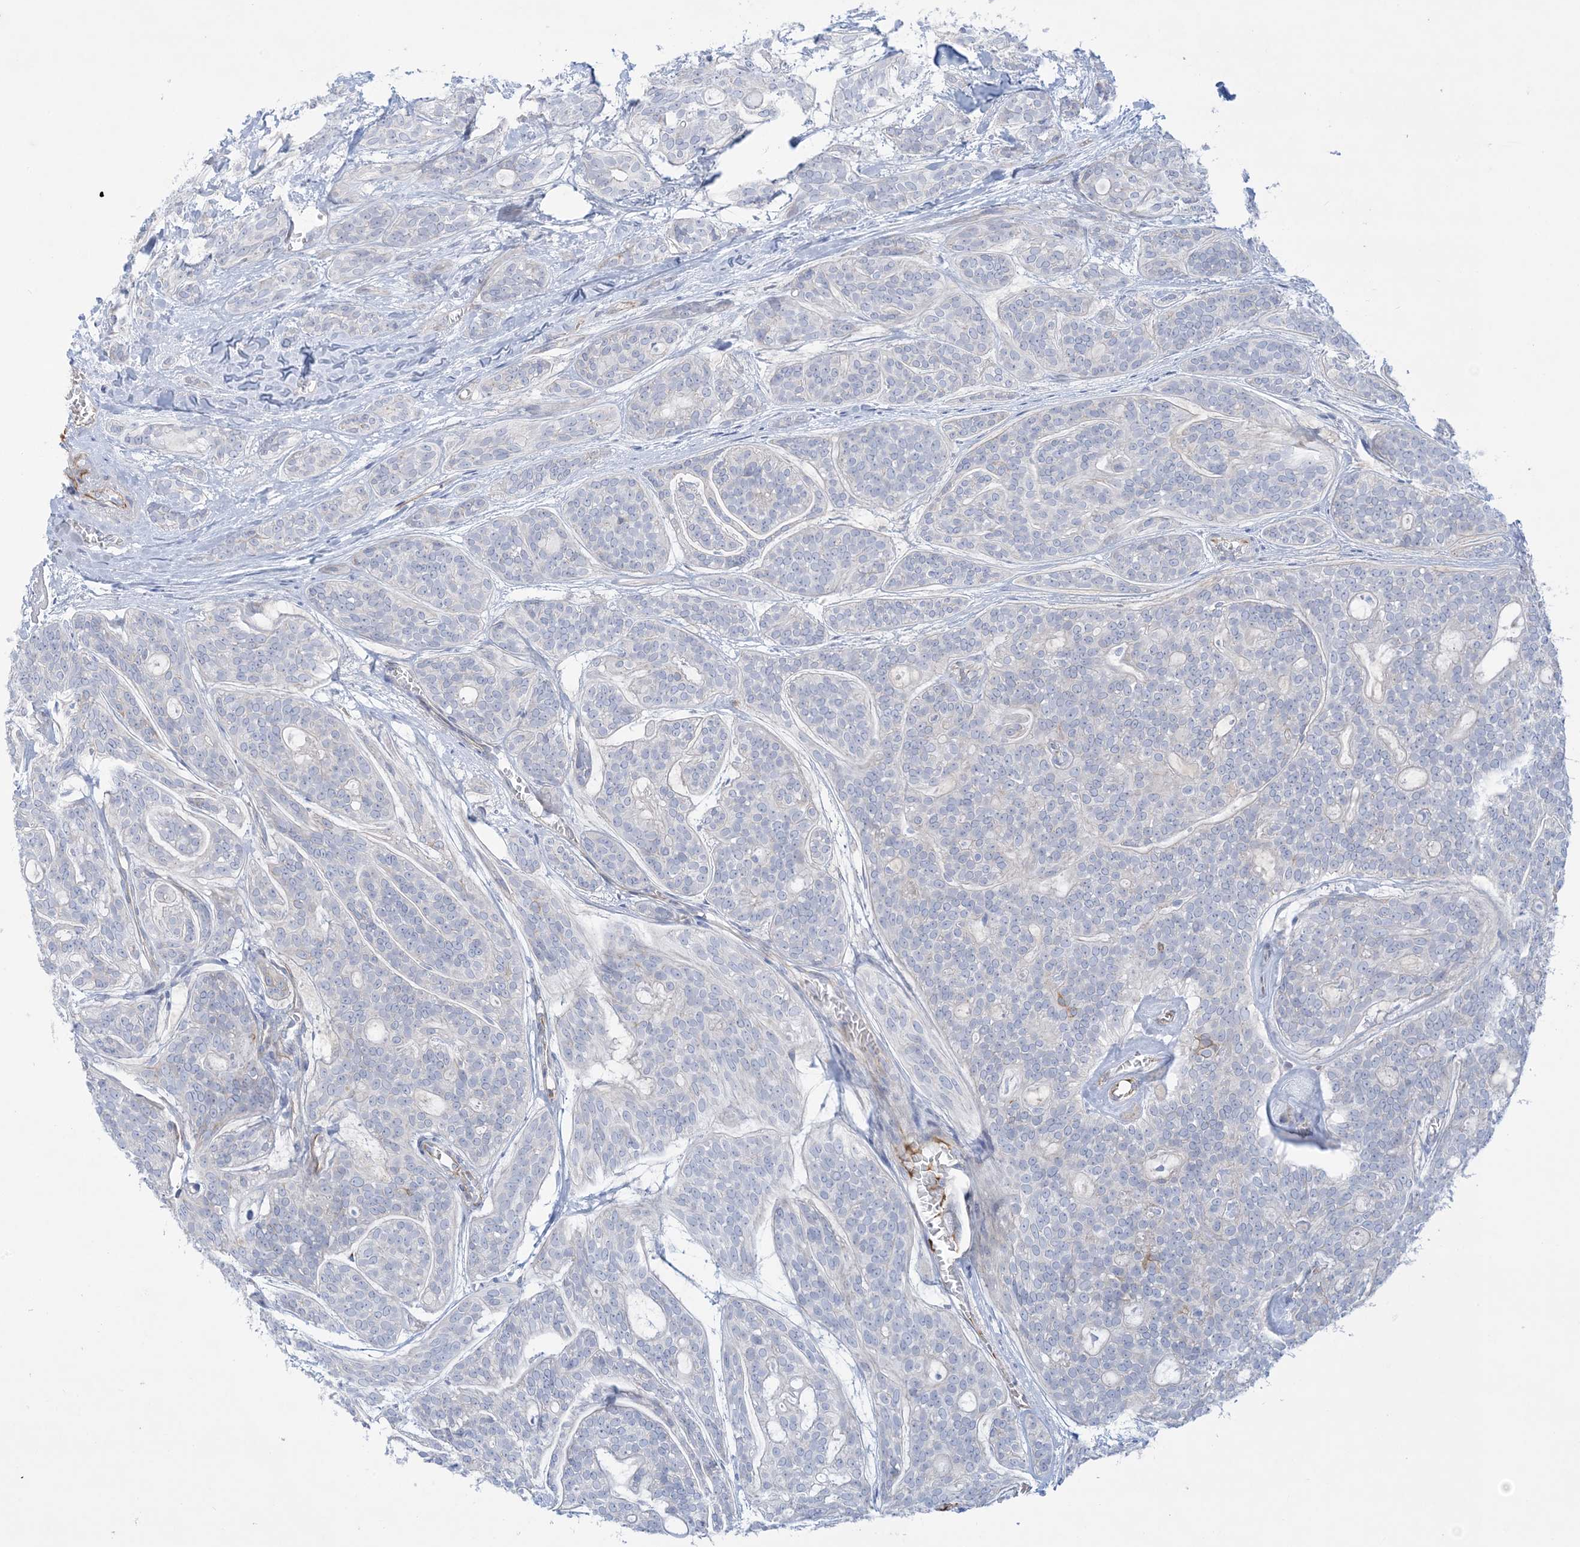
{"staining": {"intensity": "negative", "quantity": "none", "location": "none"}, "tissue": "head and neck cancer", "cell_type": "Tumor cells", "image_type": "cancer", "snomed": [{"axis": "morphology", "description": "Adenocarcinoma, NOS"}, {"axis": "topography", "description": "Head-Neck"}], "caption": "Immunohistochemistry (IHC) photomicrograph of human adenocarcinoma (head and neck) stained for a protein (brown), which displays no staining in tumor cells.", "gene": "ATP11C", "patient": {"sex": "male", "age": 66}}